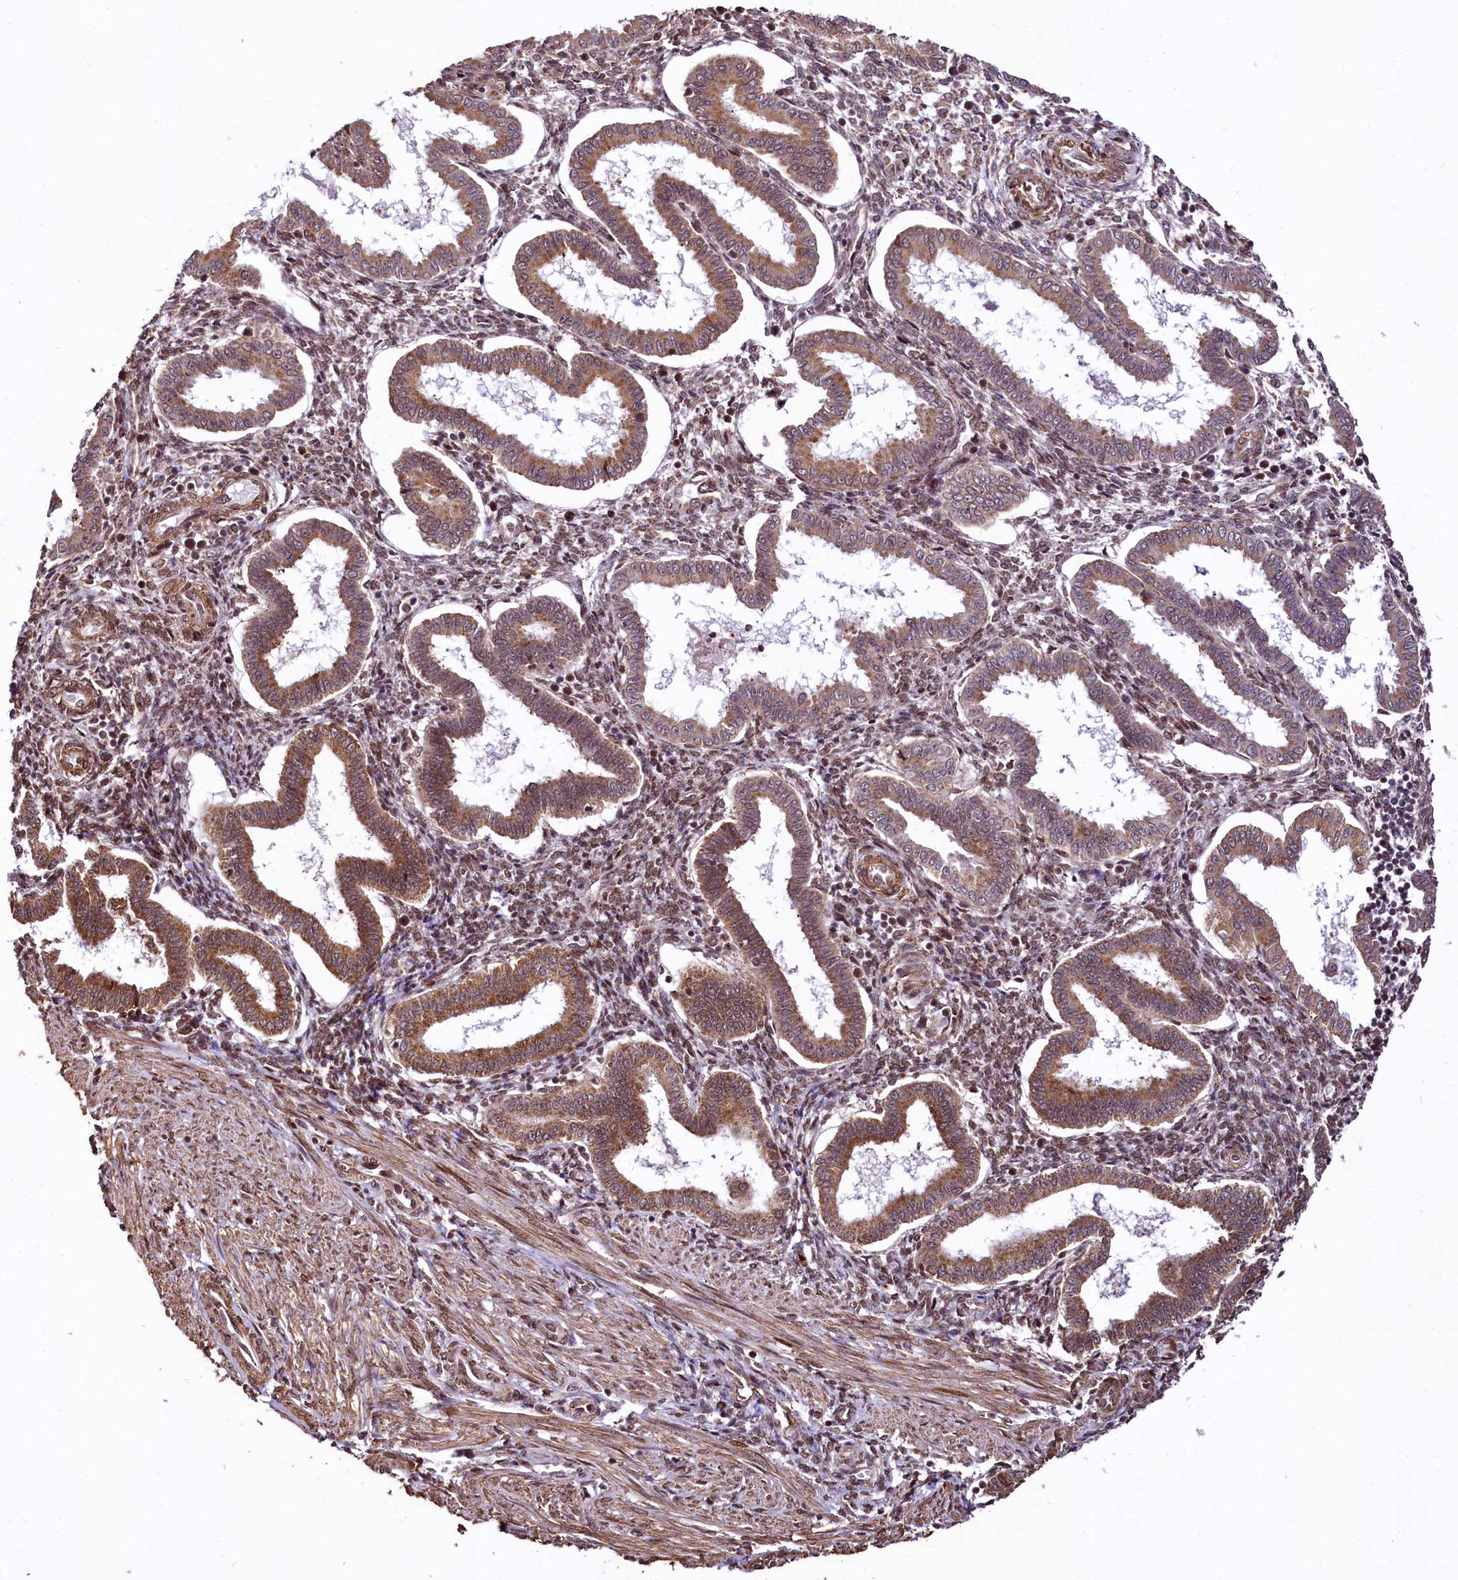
{"staining": {"intensity": "moderate", "quantity": "25%-75%", "location": "cytoplasmic/membranous,nuclear"}, "tissue": "endometrium", "cell_type": "Cells in endometrial stroma", "image_type": "normal", "snomed": [{"axis": "morphology", "description": "Normal tissue, NOS"}, {"axis": "topography", "description": "Endometrium"}], "caption": "Protein staining shows moderate cytoplasmic/membranous,nuclear positivity in about 25%-75% of cells in endometrial stroma in unremarkable endometrium.", "gene": "PDS5B", "patient": {"sex": "female", "age": 24}}